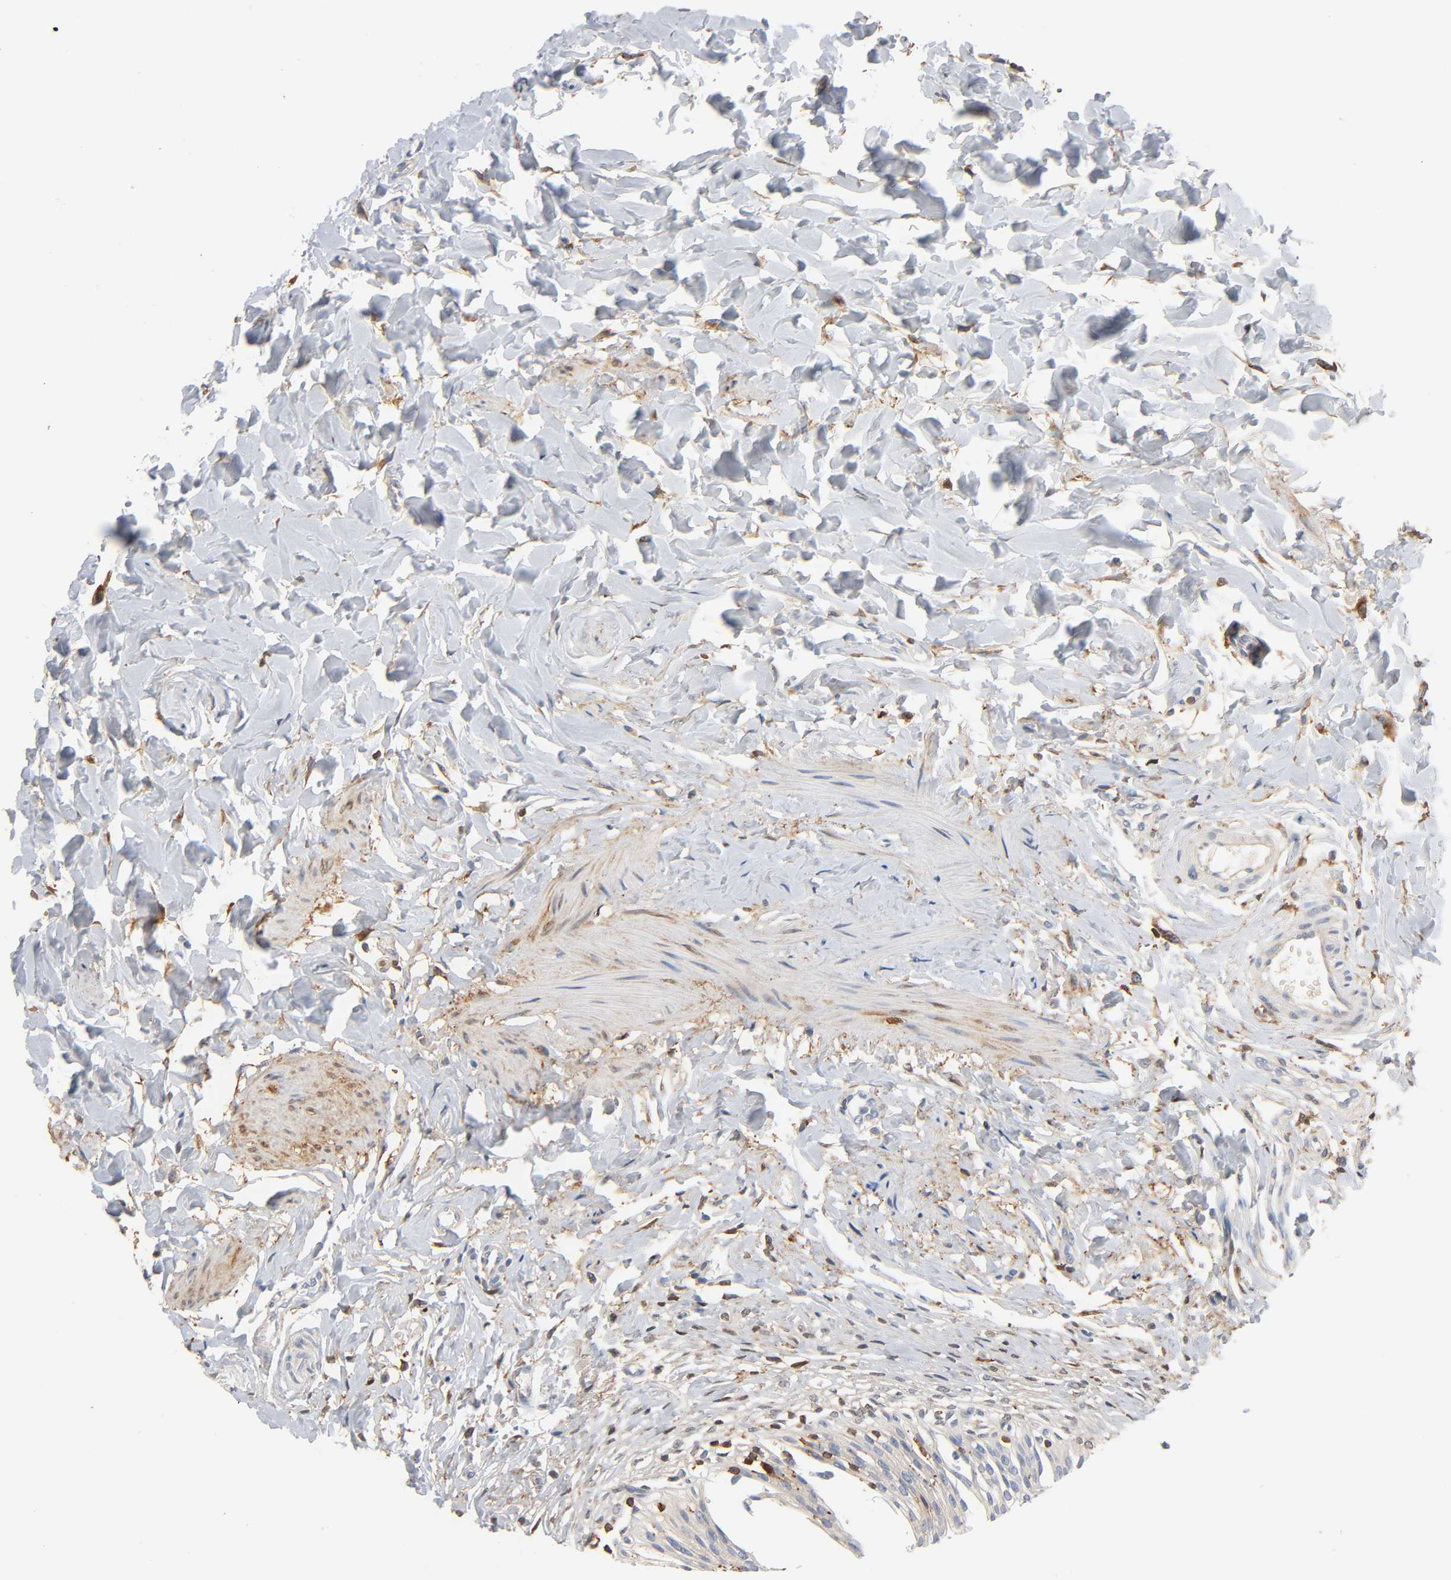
{"staining": {"intensity": "weak", "quantity": ">75%", "location": "cytoplasmic/membranous"}, "tissue": "urinary bladder", "cell_type": "Urothelial cells", "image_type": "normal", "snomed": [{"axis": "morphology", "description": "Normal tissue, NOS"}, {"axis": "topography", "description": "Urinary bladder"}], "caption": "DAB (3,3'-diaminobenzidine) immunohistochemical staining of benign human urinary bladder exhibits weak cytoplasmic/membranous protein staining in approximately >75% of urothelial cells.", "gene": "BIN1", "patient": {"sex": "female", "age": 80}}